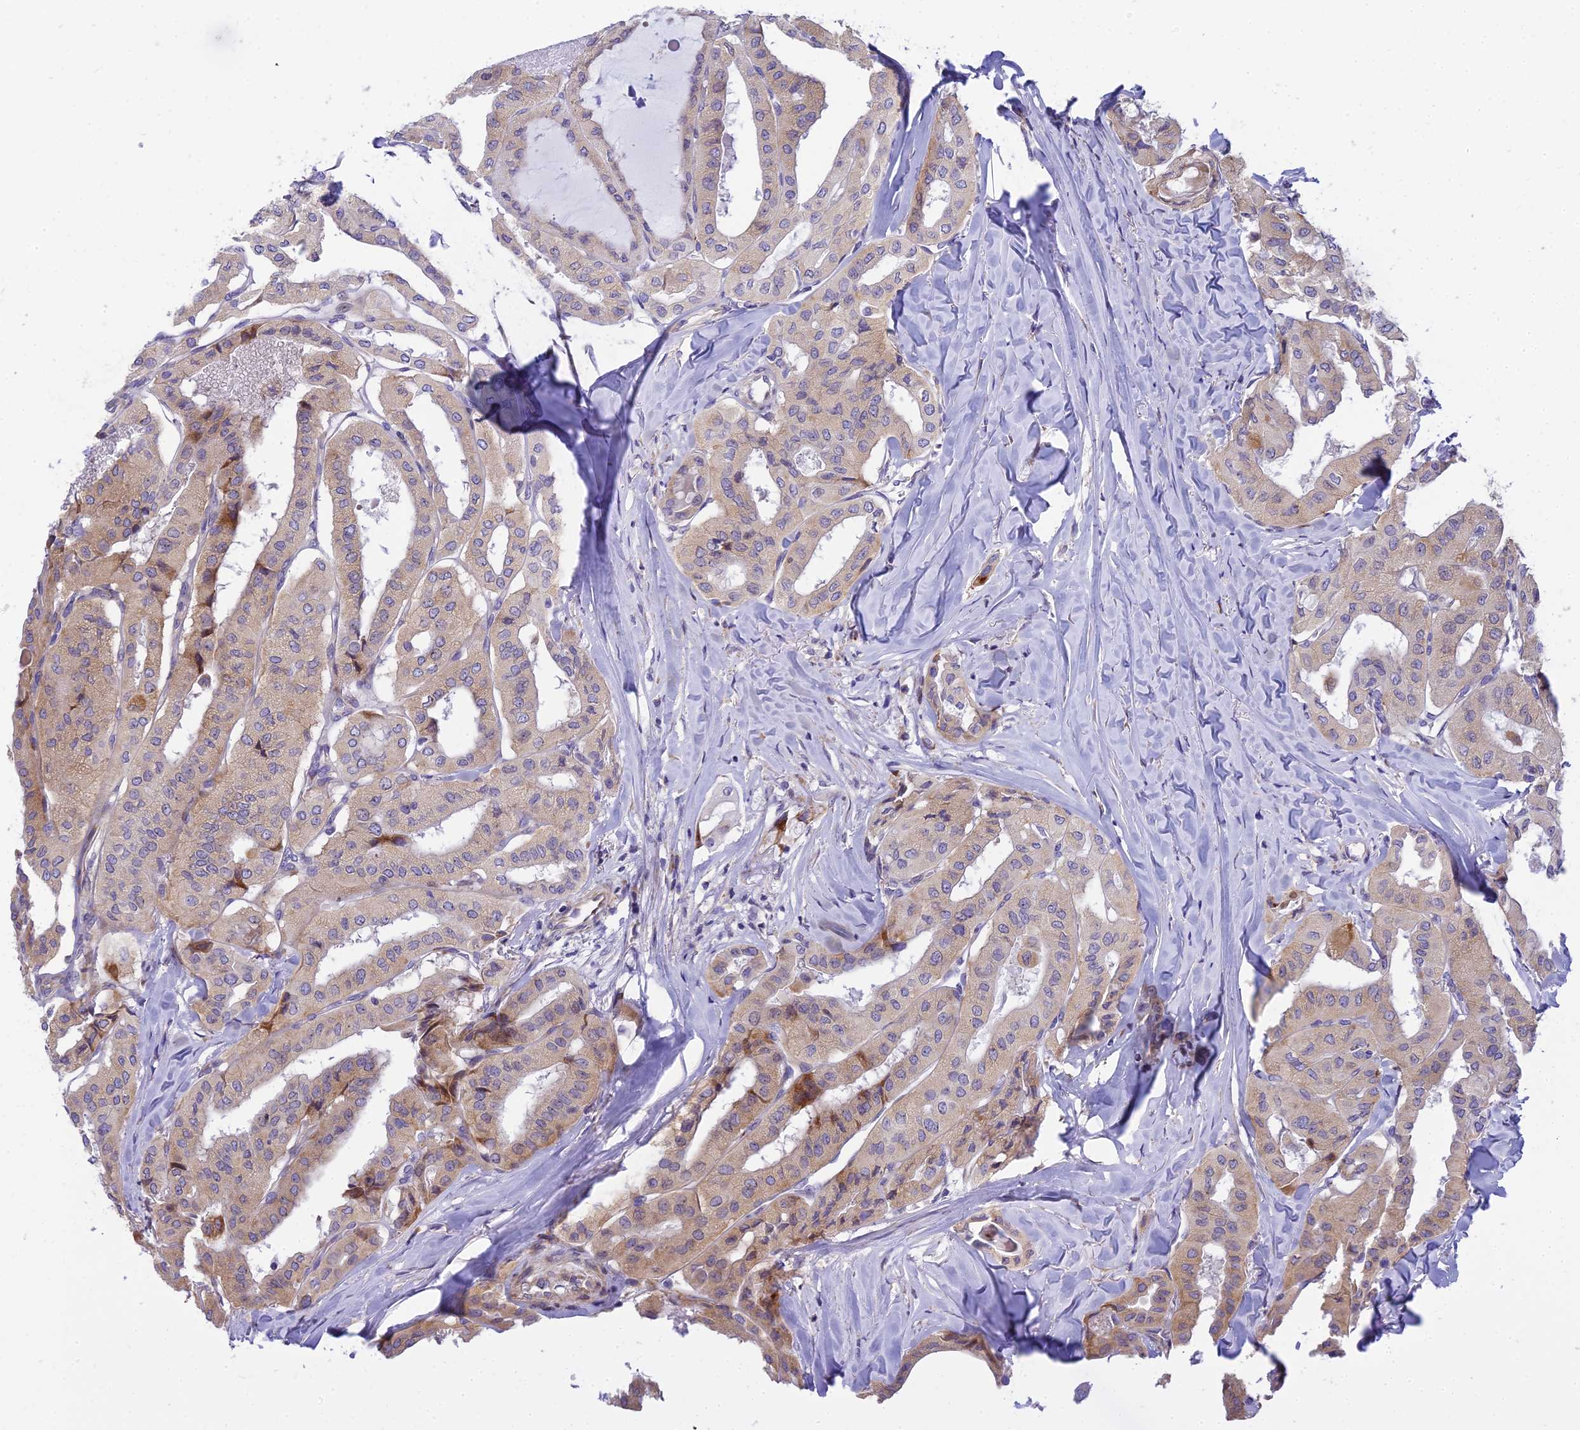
{"staining": {"intensity": "weak", "quantity": ">75%", "location": "cytoplasmic/membranous"}, "tissue": "thyroid cancer", "cell_type": "Tumor cells", "image_type": "cancer", "snomed": [{"axis": "morphology", "description": "Papillary adenocarcinoma, NOS"}, {"axis": "topography", "description": "Thyroid gland"}], "caption": "Immunohistochemical staining of thyroid papillary adenocarcinoma demonstrates low levels of weak cytoplasmic/membranous protein staining in approximately >75% of tumor cells. (DAB = brown stain, brightfield microscopy at high magnification).", "gene": "CLCN7", "patient": {"sex": "female", "age": 59}}